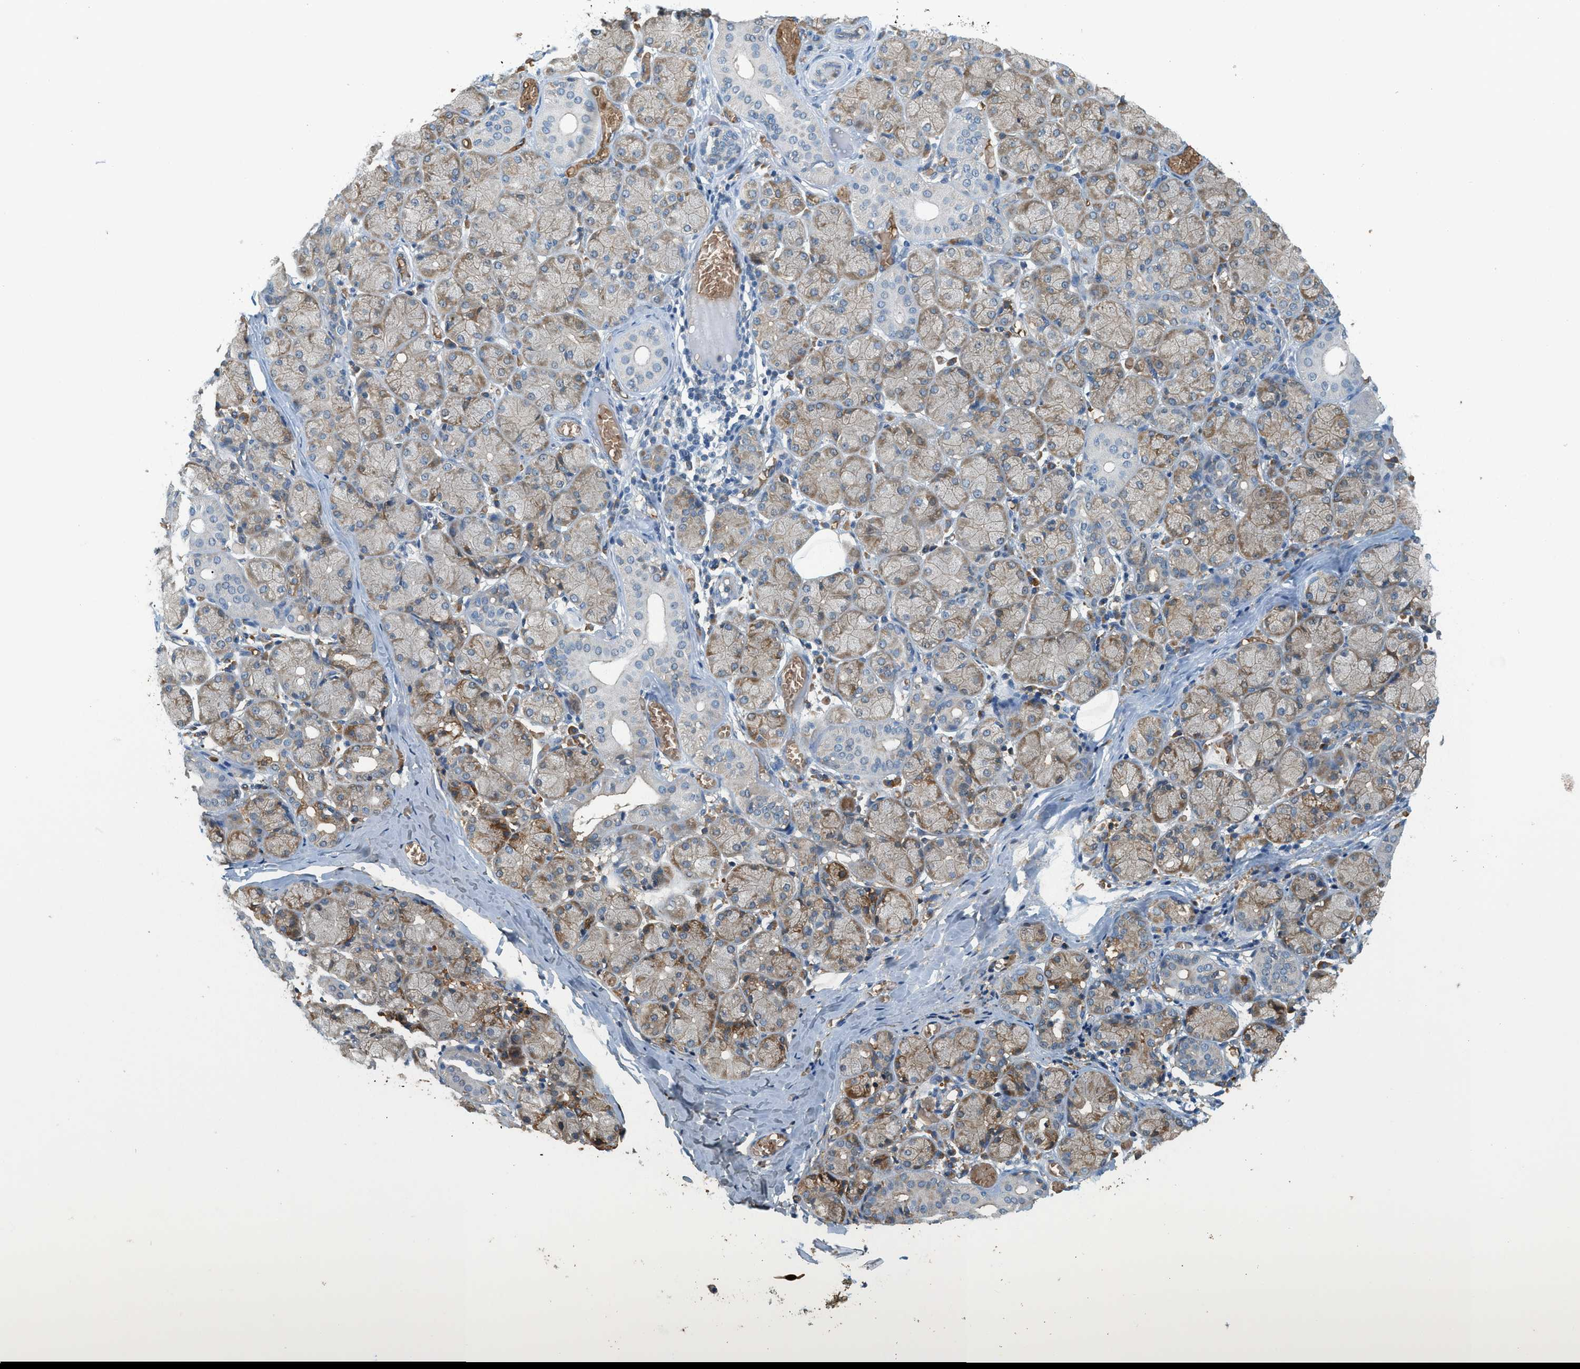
{"staining": {"intensity": "weak", "quantity": "25%-75%", "location": "cytoplasmic/membranous"}, "tissue": "salivary gland", "cell_type": "Glandular cells", "image_type": "normal", "snomed": [{"axis": "morphology", "description": "Normal tissue, NOS"}, {"axis": "topography", "description": "Salivary gland"}], "caption": "Immunohistochemical staining of normal salivary gland reveals low levels of weak cytoplasmic/membranous positivity in approximately 25%-75% of glandular cells.", "gene": "CYTH2", "patient": {"sex": "female", "age": 24}}